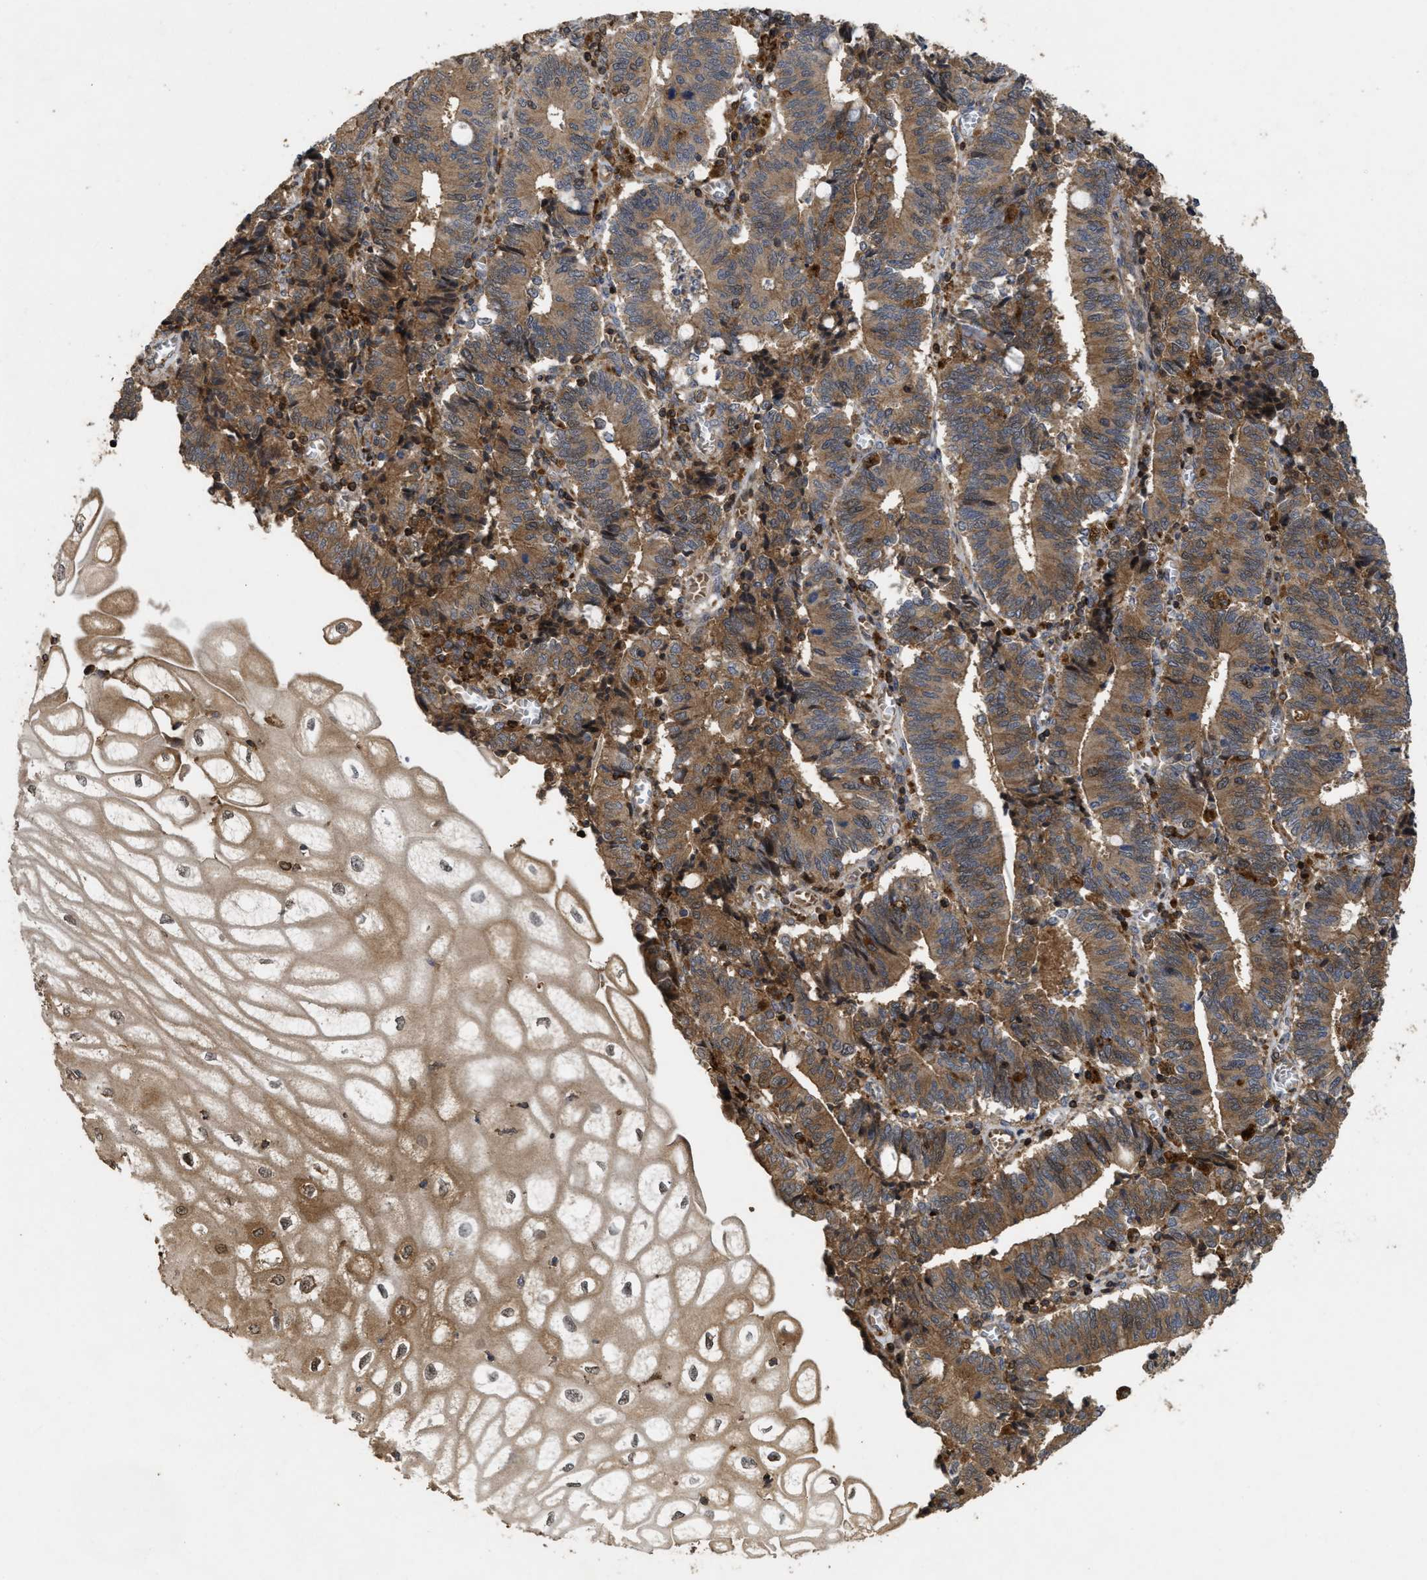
{"staining": {"intensity": "moderate", "quantity": ">75%", "location": "cytoplasmic/membranous"}, "tissue": "cervical cancer", "cell_type": "Tumor cells", "image_type": "cancer", "snomed": [{"axis": "morphology", "description": "Adenocarcinoma, NOS"}, {"axis": "topography", "description": "Cervix"}], "caption": "Cervical cancer (adenocarcinoma) stained for a protein displays moderate cytoplasmic/membranous positivity in tumor cells.", "gene": "CBR3", "patient": {"sex": "female", "age": 44}}